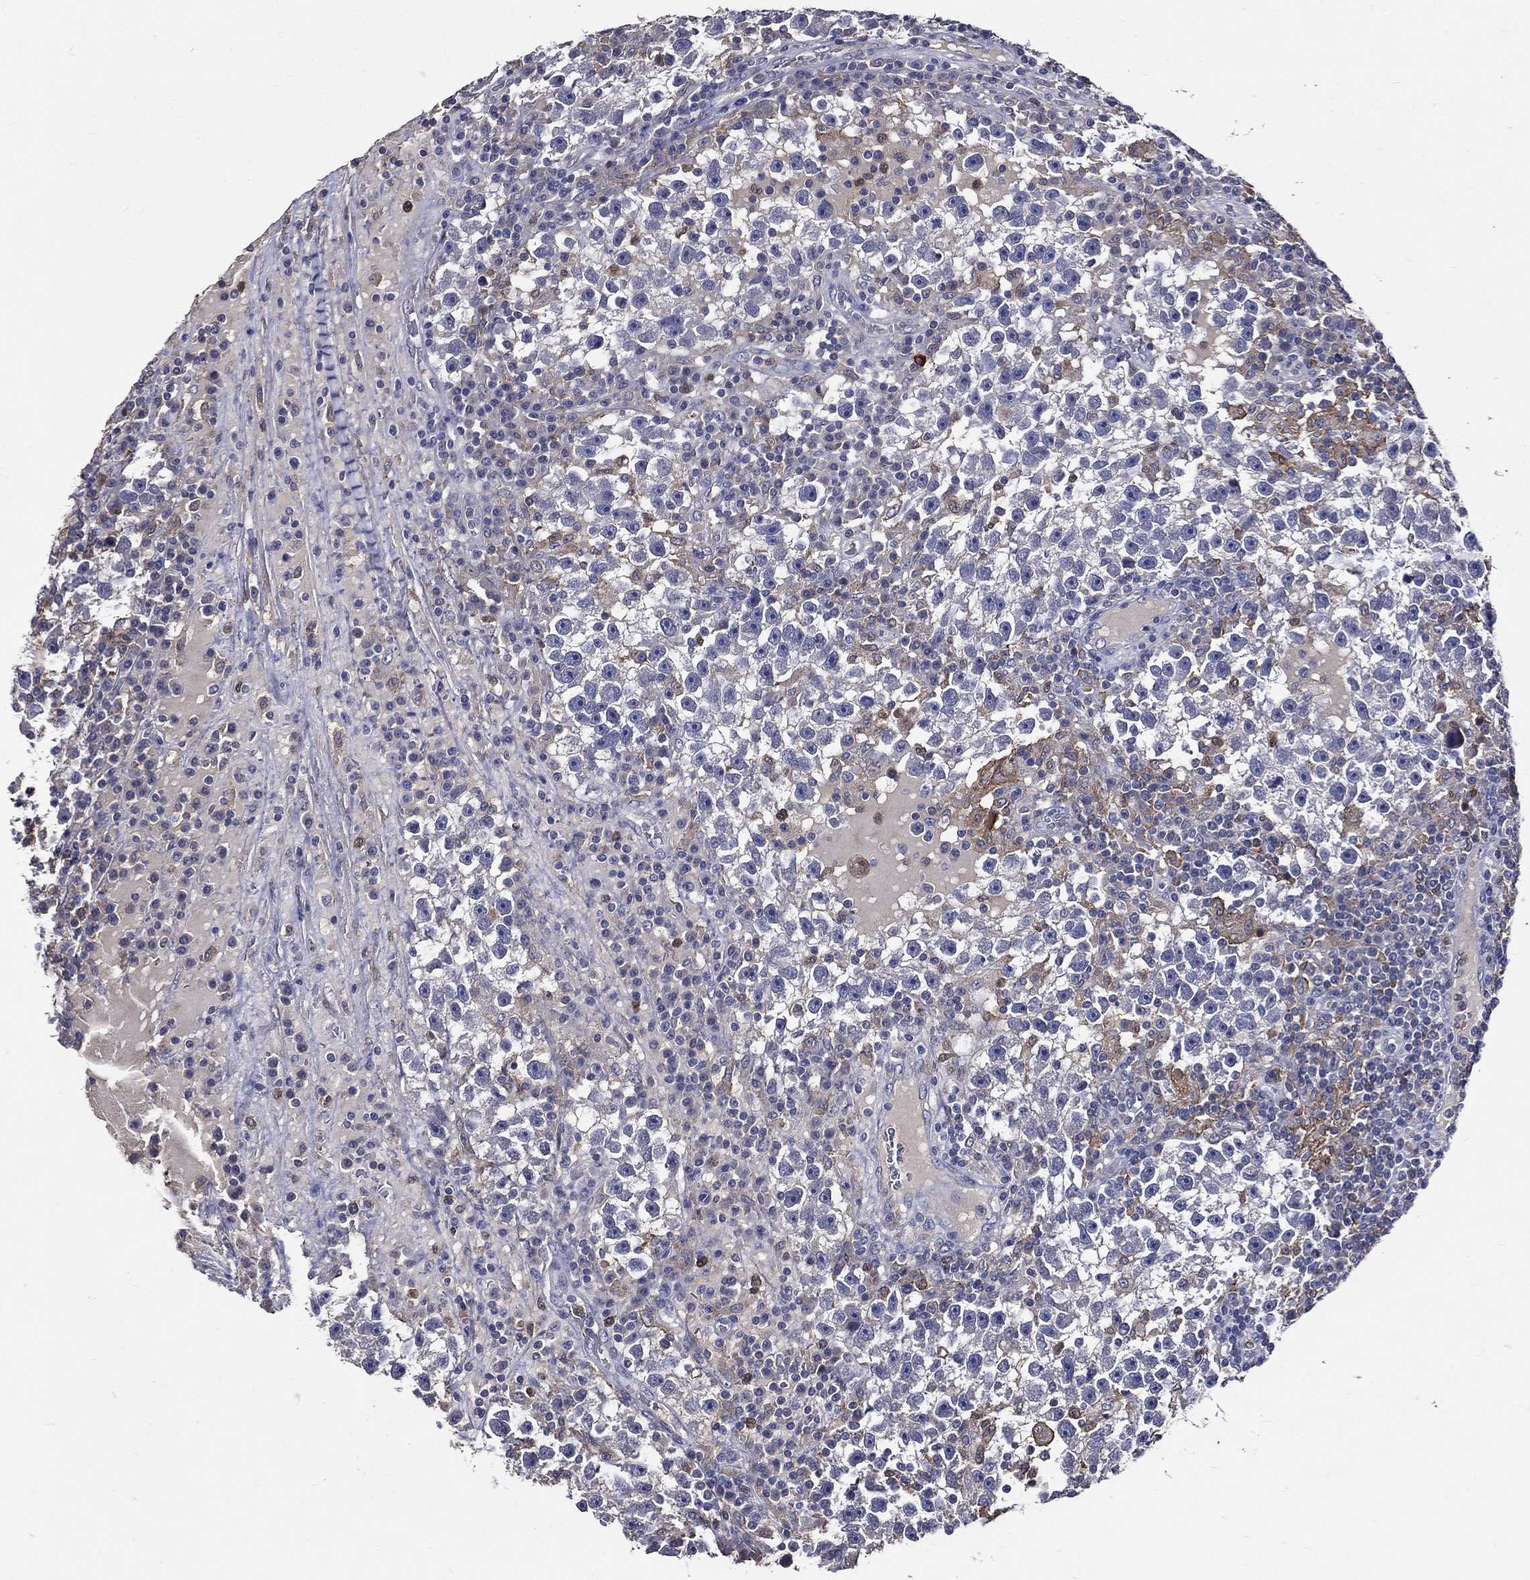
{"staining": {"intensity": "negative", "quantity": "none", "location": "none"}, "tissue": "testis cancer", "cell_type": "Tumor cells", "image_type": "cancer", "snomed": [{"axis": "morphology", "description": "Seminoma, NOS"}, {"axis": "topography", "description": "Testis"}], "caption": "There is no significant staining in tumor cells of testis seminoma.", "gene": "GPR171", "patient": {"sex": "male", "age": 47}}